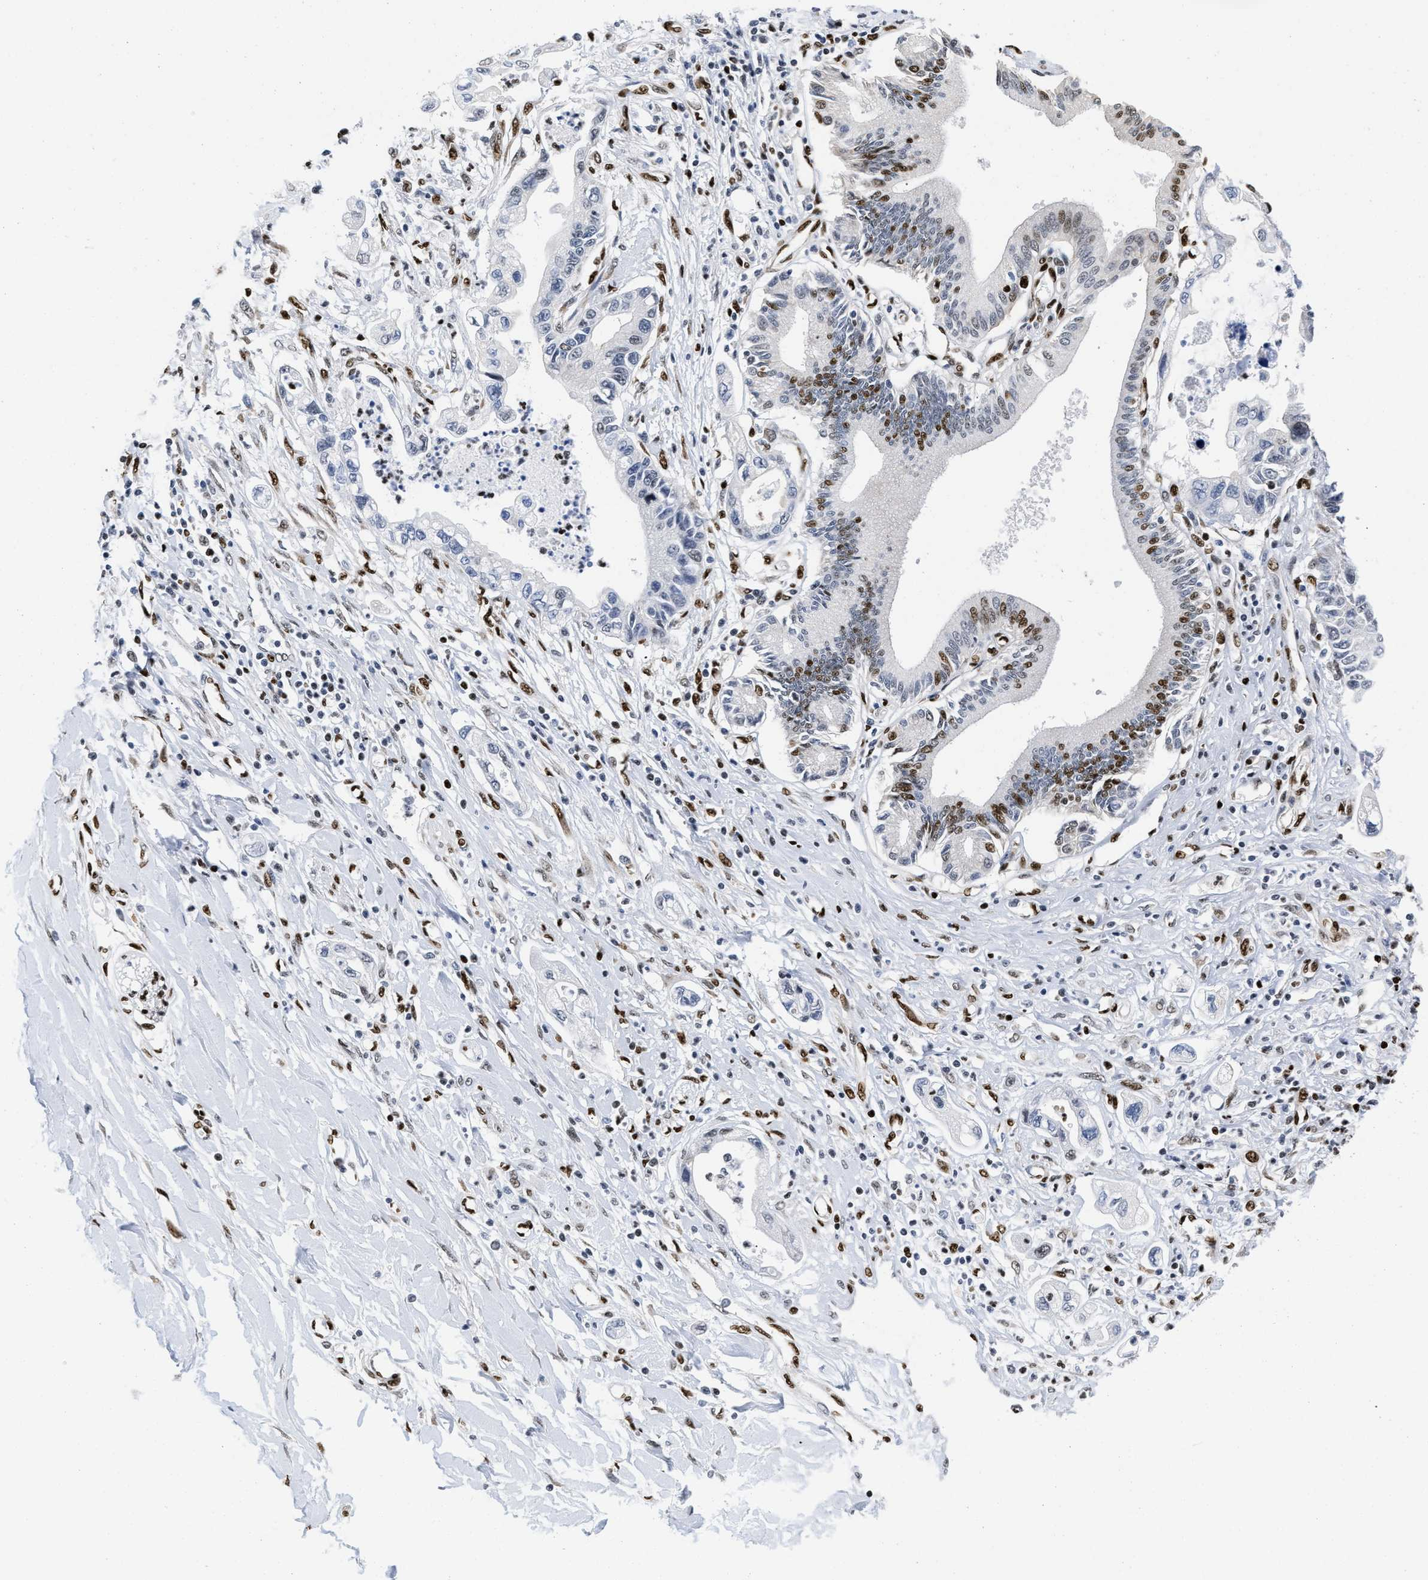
{"staining": {"intensity": "strong", "quantity": "<25%", "location": "nuclear"}, "tissue": "pancreatic cancer", "cell_type": "Tumor cells", "image_type": "cancer", "snomed": [{"axis": "morphology", "description": "Adenocarcinoma, NOS"}, {"axis": "topography", "description": "Pancreas"}], "caption": "The histopathology image shows staining of pancreatic cancer (adenocarcinoma), revealing strong nuclear protein expression (brown color) within tumor cells.", "gene": "CREB1", "patient": {"sex": "male", "age": 56}}